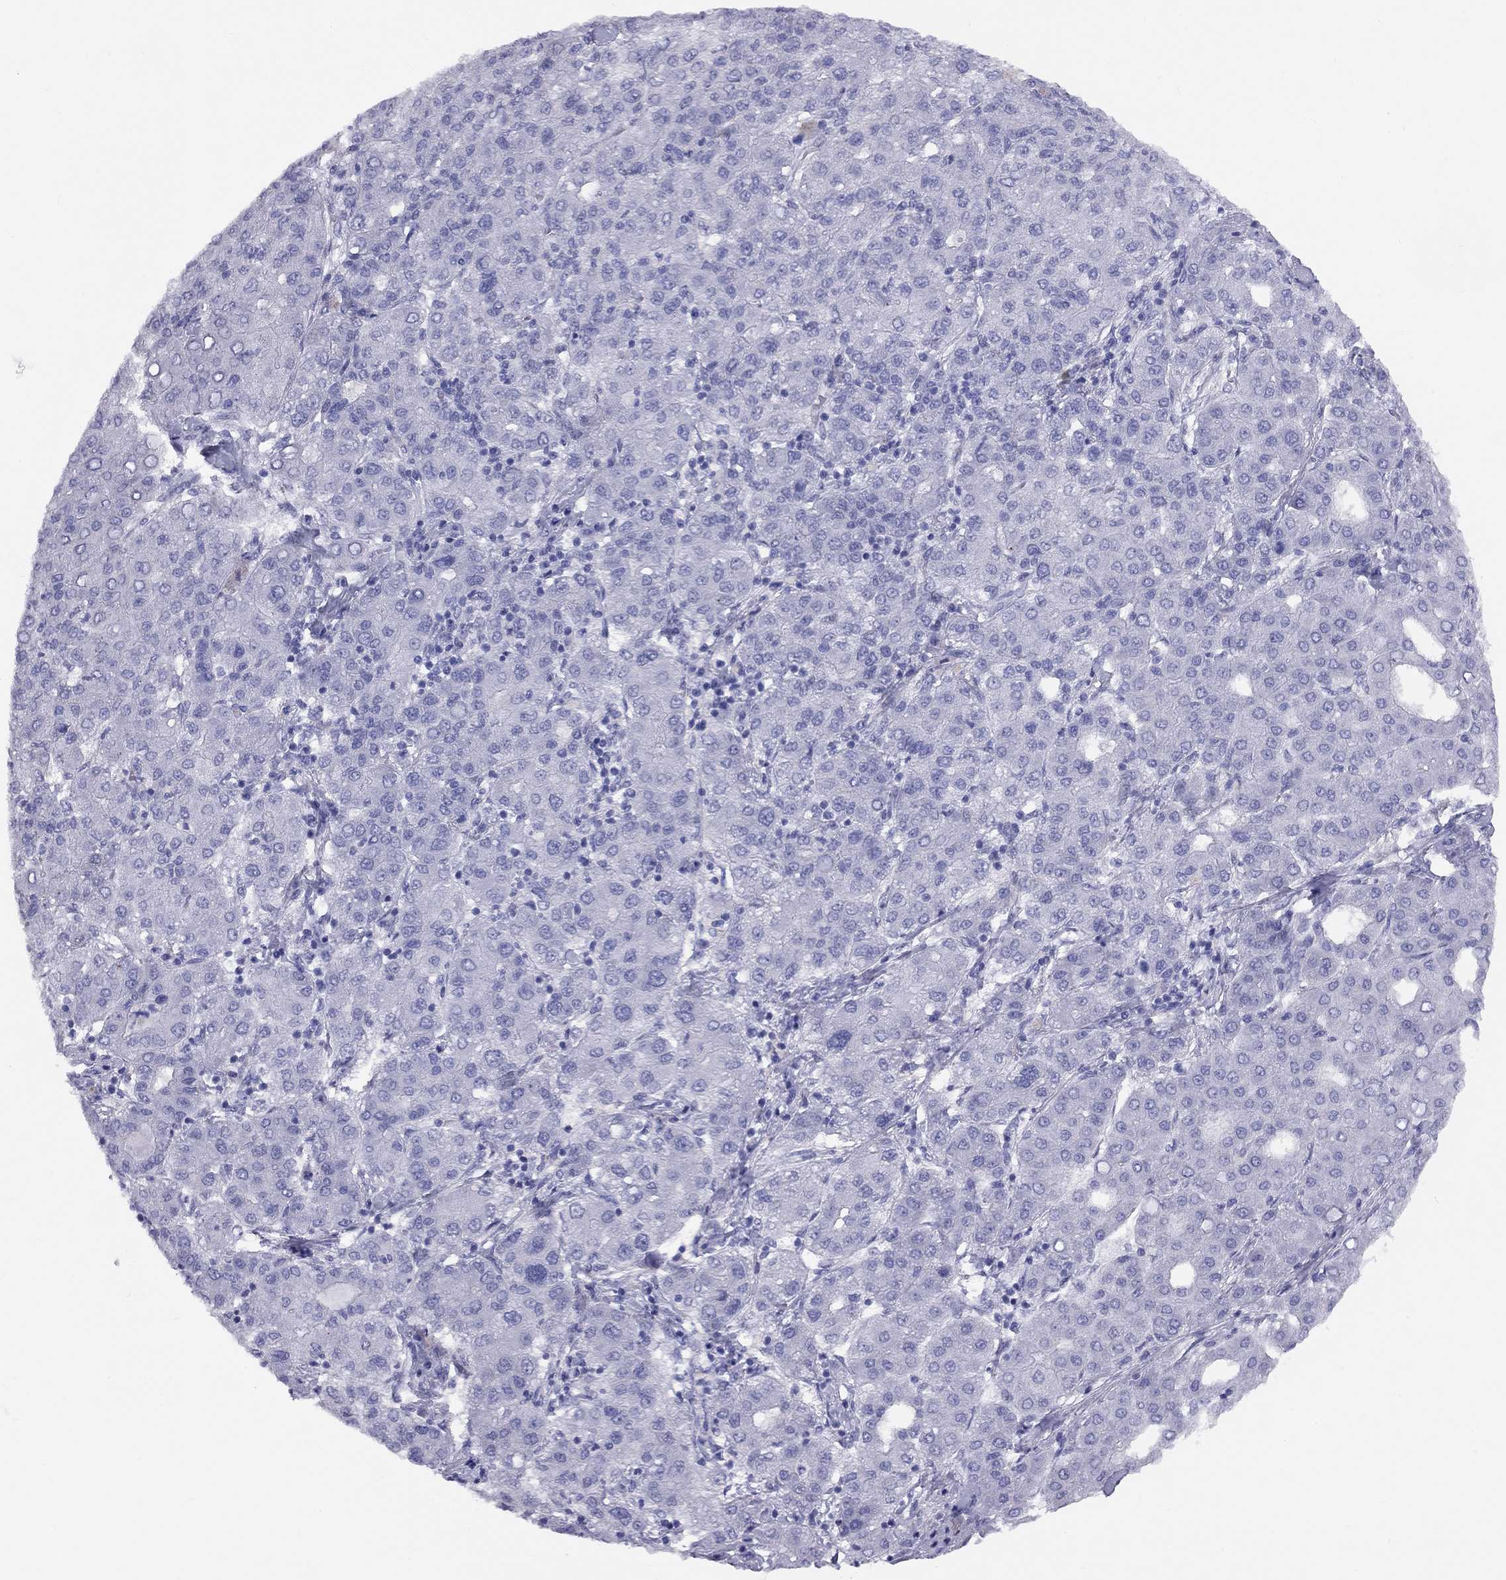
{"staining": {"intensity": "negative", "quantity": "none", "location": "none"}, "tissue": "liver cancer", "cell_type": "Tumor cells", "image_type": "cancer", "snomed": [{"axis": "morphology", "description": "Carcinoma, Hepatocellular, NOS"}, {"axis": "topography", "description": "Liver"}], "caption": "This is an immunohistochemistry photomicrograph of human hepatocellular carcinoma (liver). There is no positivity in tumor cells.", "gene": "FSCN3", "patient": {"sex": "male", "age": 65}}